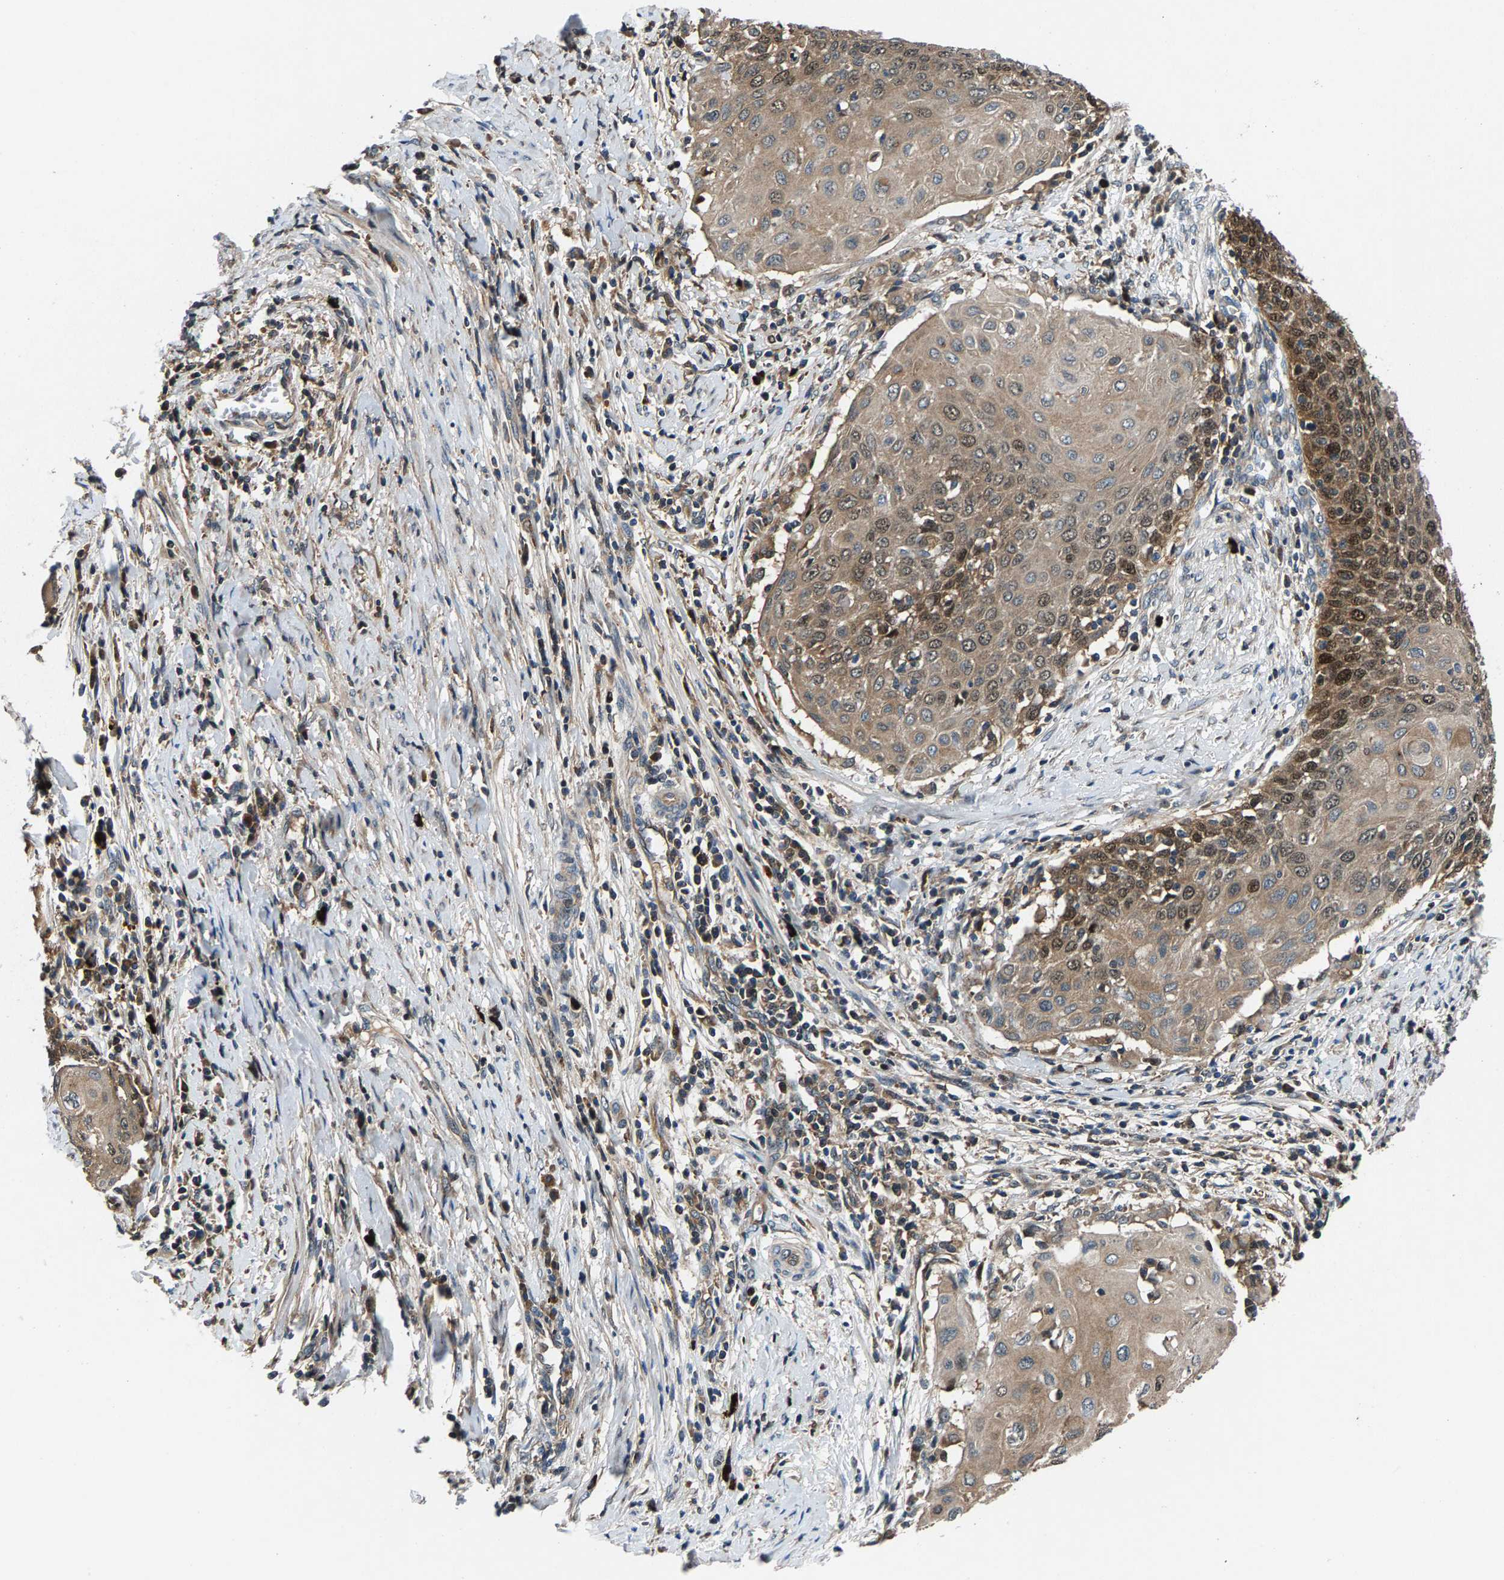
{"staining": {"intensity": "moderate", "quantity": ">75%", "location": "cytoplasmic/membranous,nuclear"}, "tissue": "cervical cancer", "cell_type": "Tumor cells", "image_type": "cancer", "snomed": [{"axis": "morphology", "description": "Squamous cell carcinoma, NOS"}, {"axis": "topography", "description": "Cervix"}], "caption": "Cervical cancer (squamous cell carcinoma) tissue exhibits moderate cytoplasmic/membranous and nuclear expression in about >75% of tumor cells, visualized by immunohistochemistry. (DAB (3,3'-diaminobenzidine) = brown stain, brightfield microscopy at high magnification).", "gene": "FAM78A", "patient": {"sex": "female", "age": 39}}